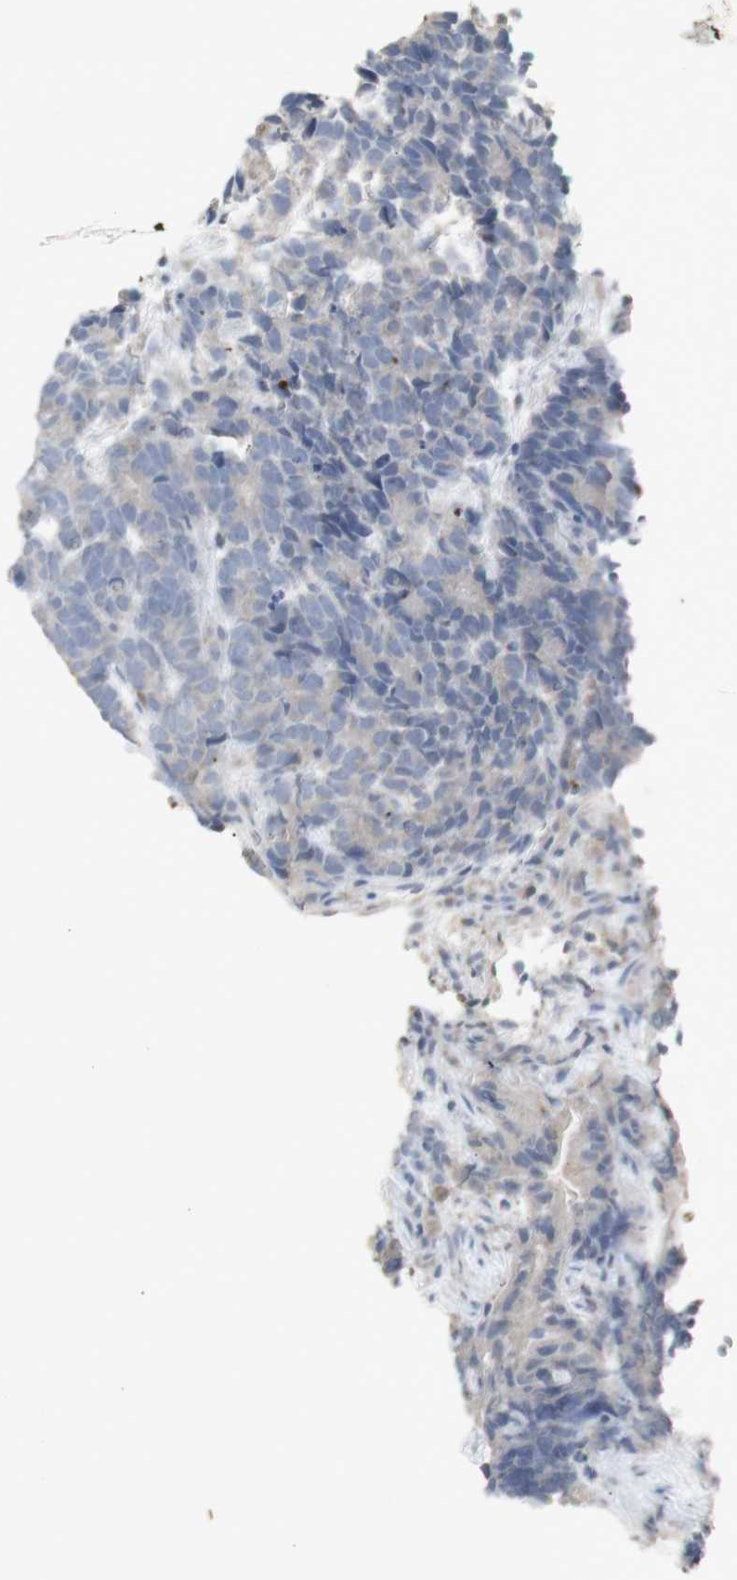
{"staining": {"intensity": "negative", "quantity": "none", "location": "none"}, "tissue": "testis cancer", "cell_type": "Tumor cells", "image_type": "cancer", "snomed": [{"axis": "morphology", "description": "Carcinoma, Embryonal, NOS"}, {"axis": "topography", "description": "Testis"}], "caption": "A photomicrograph of testis cancer (embryonal carcinoma) stained for a protein exhibits no brown staining in tumor cells.", "gene": "INS", "patient": {"sex": "male", "age": 26}}